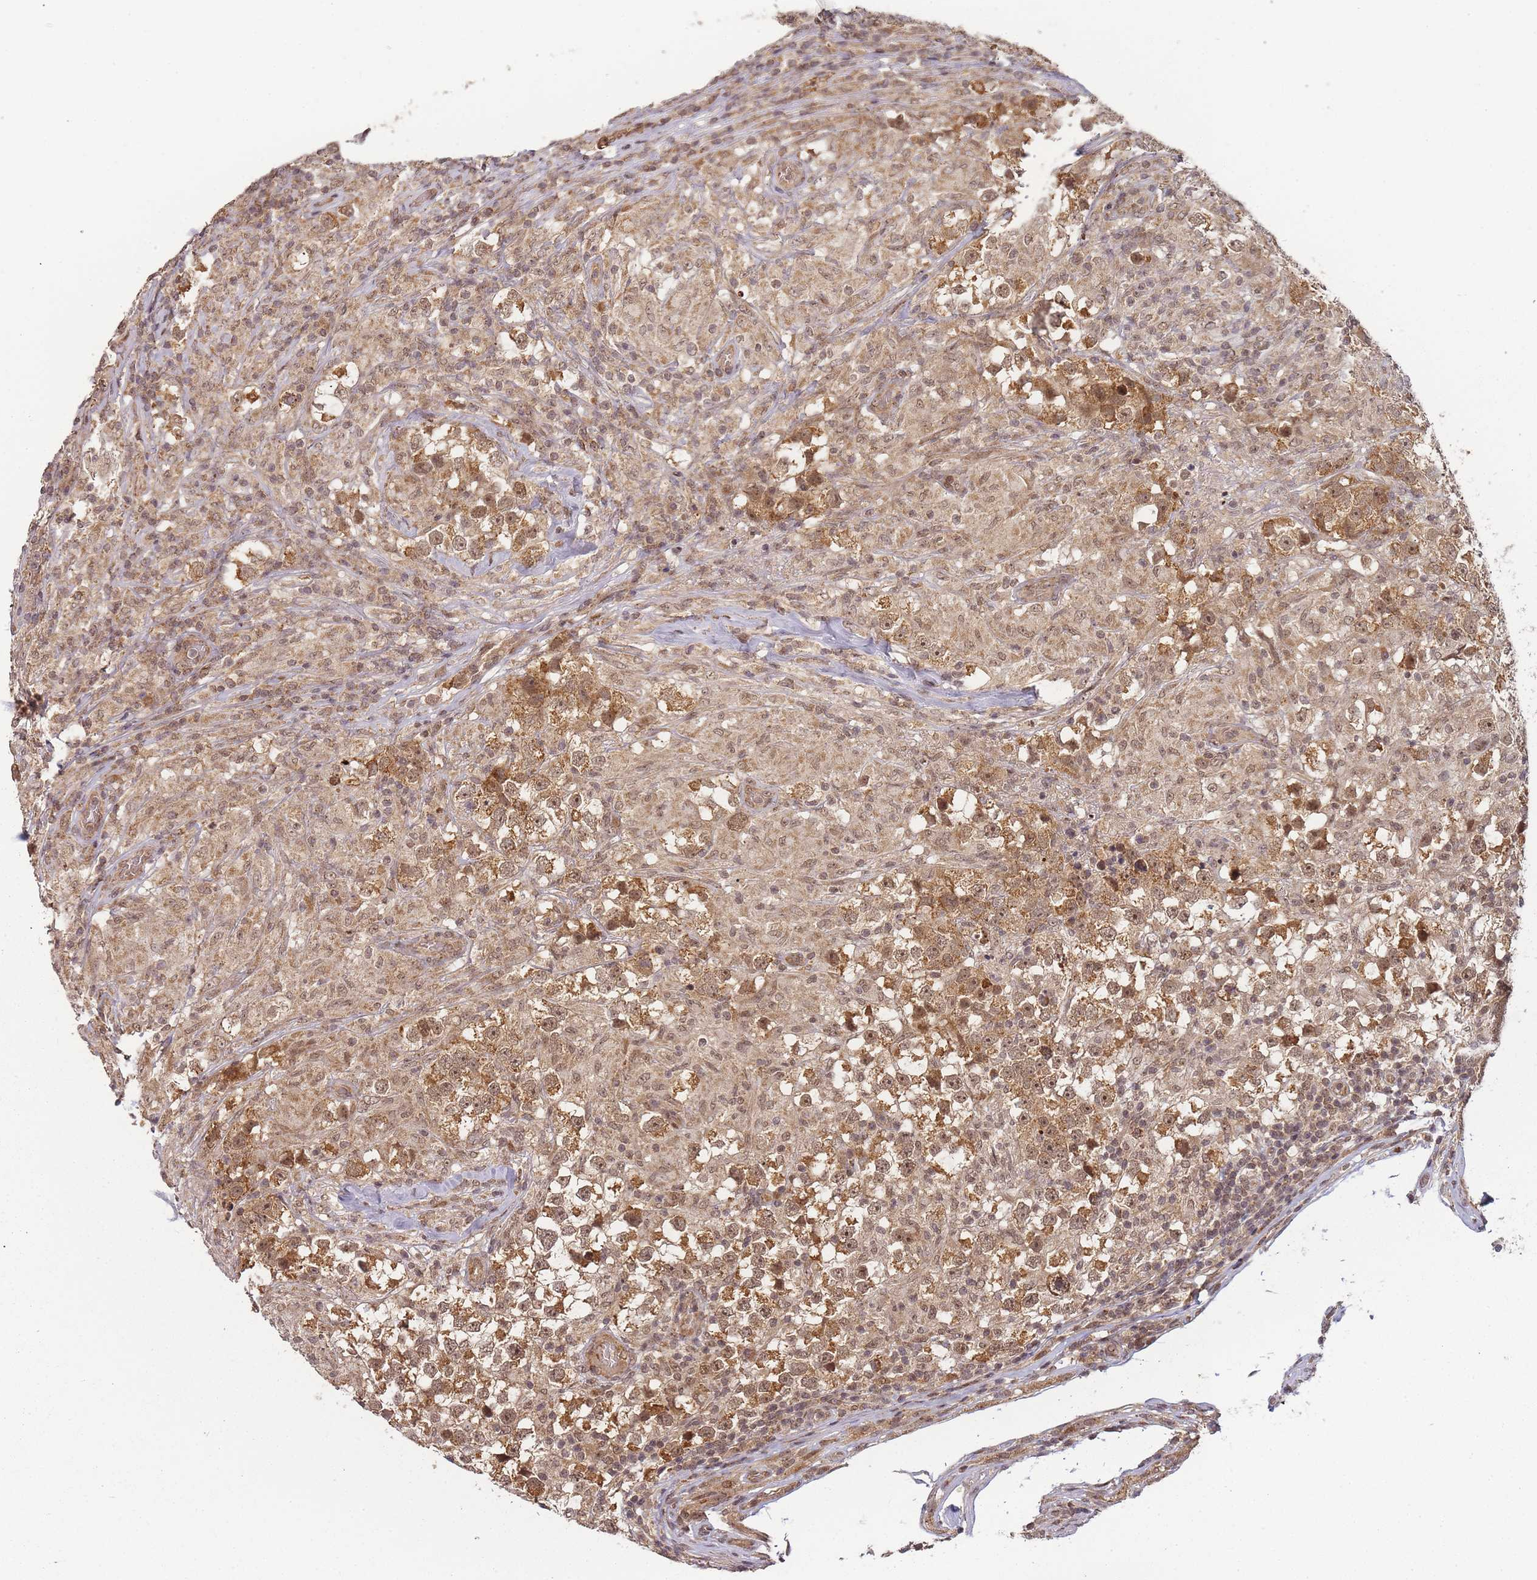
{"staining": {"intensity": "moderate", "quantity": ">75%", "location": "cytoplasmic/membranous,nuclear"}, "tissue": "testis cancer", "cell_type": "Tumor cells", "image_type": "cancer", "snomed": [{"axis": "morphology", "description": "Seminoma, NOS"}, {"axis": "topography", "description": "Testis"}], "caption": "Immunohistochemistry (IHC) micrograph of neoplastic tissue: seminoma (testis) stained using immunohistochemistry reveals medium levels of moderate protein expression localized specifically in the cytoplasmic/membranous and nuclear of tumor cells, appearing as a cytoplasmic/membranous and nuclear brown color.", "gene": "ZNF497", "patient": {"sex": "male", "age": 46}}